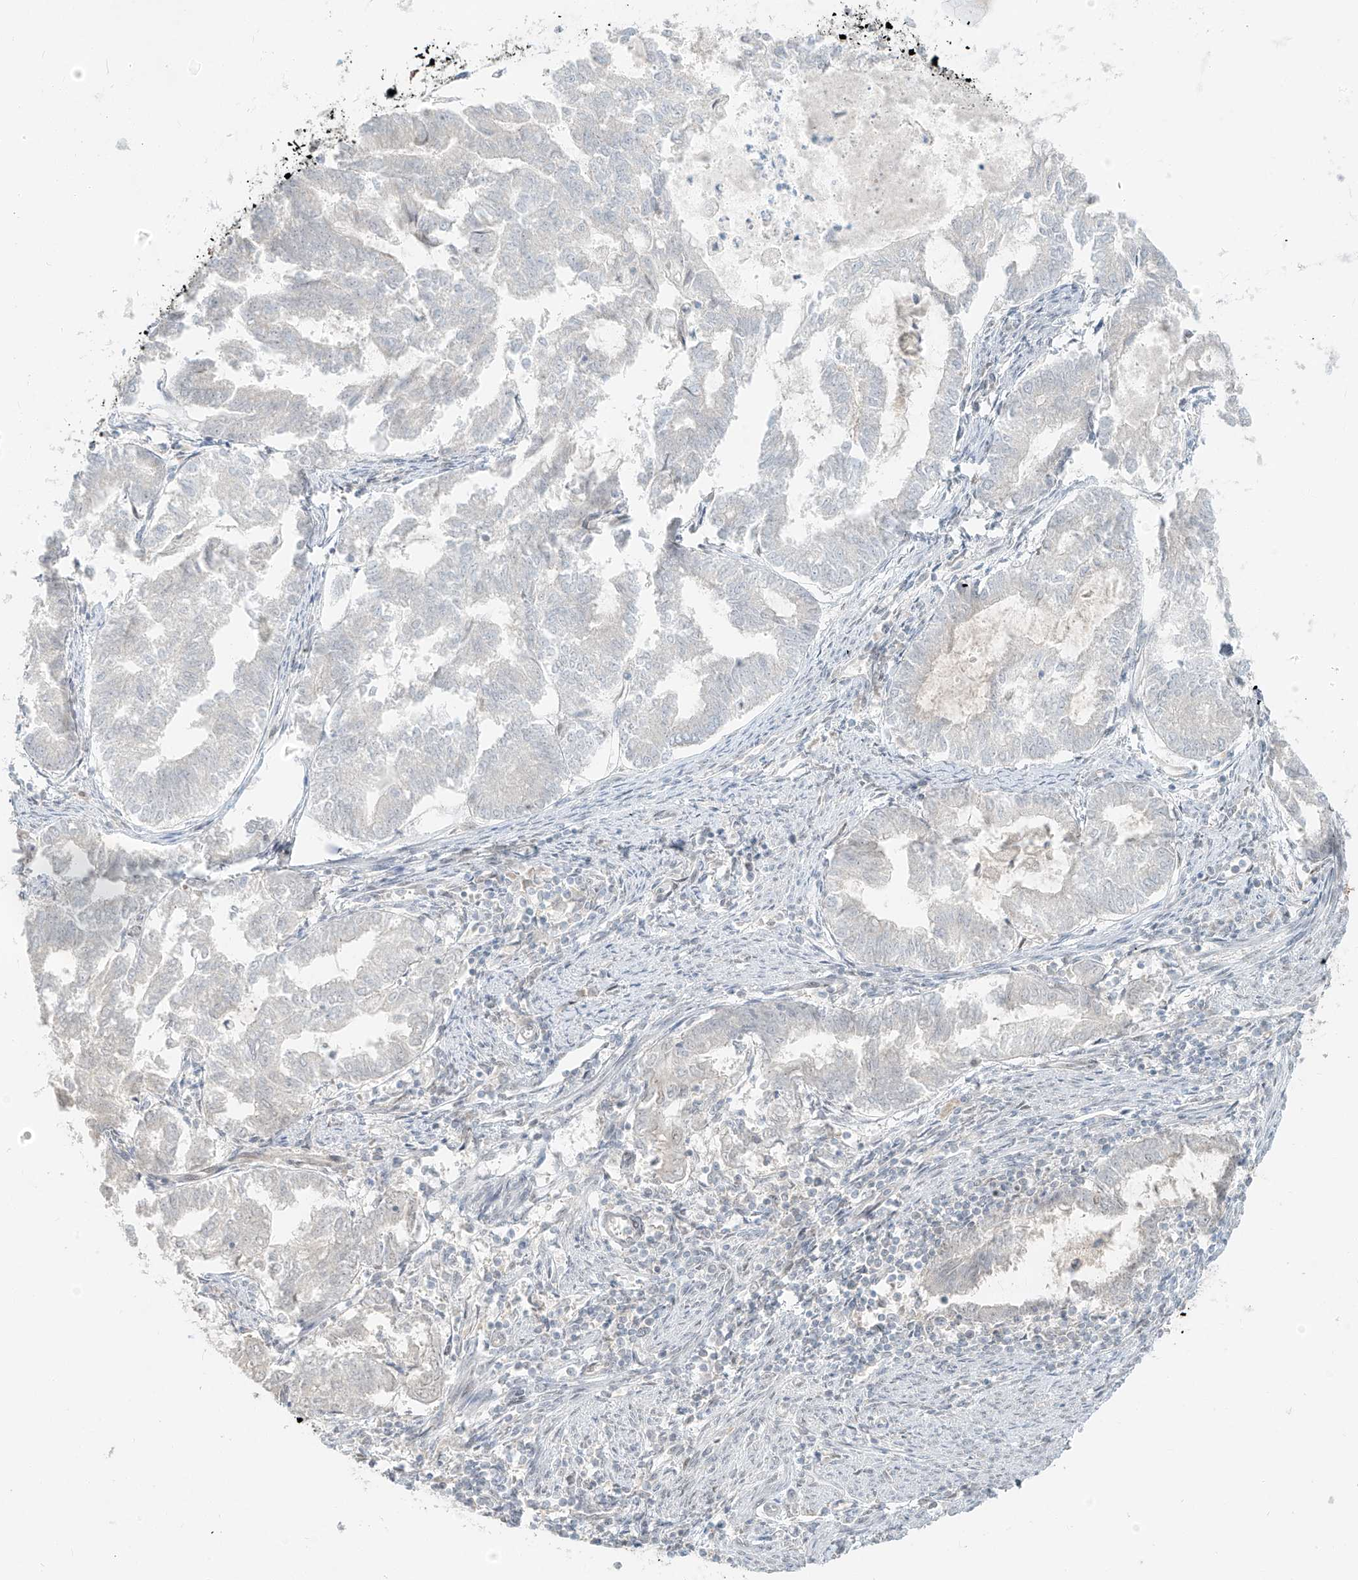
{"staining": {"intensity": "negative", "quantity": "none", "location": "none"}, "tissue": "endometrial cancer", "cell_type": "Tumor cells", "image_type": "cancer", "snomed": [{"axis": "morphology", "description": "Adenocarcinoma, NOS"}, {"axis": "topography", "description": "Endometrium"}], "caption": "Immunohistochemistry (IHC) micrograph of neoplastic tissue: human endometrial cancer stained with DAB shows no significant protein expression in tumor cells. The staining is performed using DAB brown chromogen with nuclei counter-stained in using hematoxylin.", "gene": "ZNF774", "patient": {"sex": "female", "age": 79}}